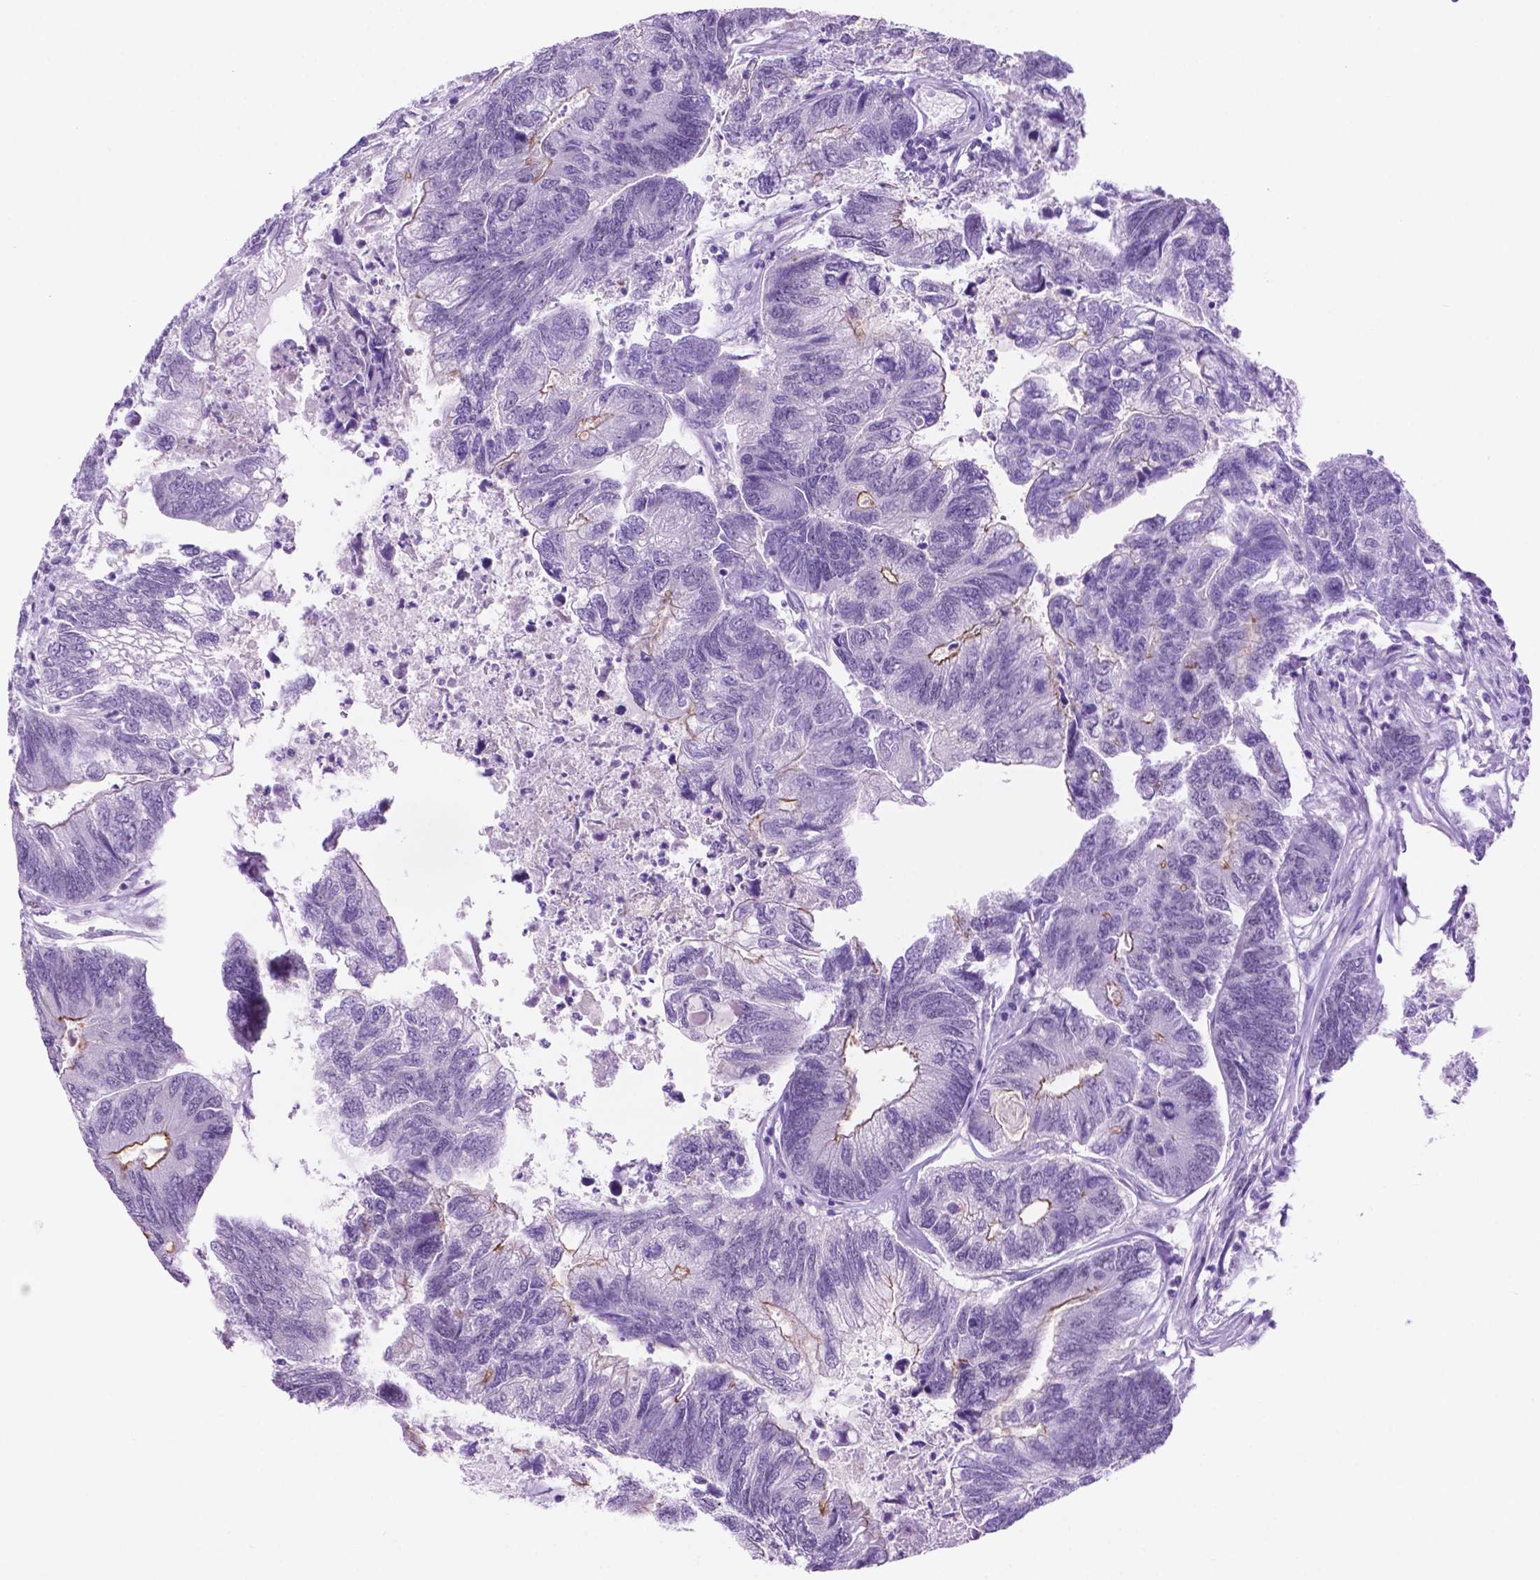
{"staining": {"intensity": "moderate", "quantity": "<25%", "location": "cytoplasmic/membranous"}, "tissue": "colorectal cancer", "cell_type": "Tumor cells", "image_type": "cancer", "snomed": [{"axis": "morphology", "description": "Adenocarcinoma, NOS"}, {"axis": "topography", "description": "Colon"}], "caption": "Tumor cells exhibit low levels of moderate cytoplasmic/membranous positivity in about <25% of cells in human colorectal cancer.", "gene": "ACY3", "patient": {"sex": "female", "age": 67}}